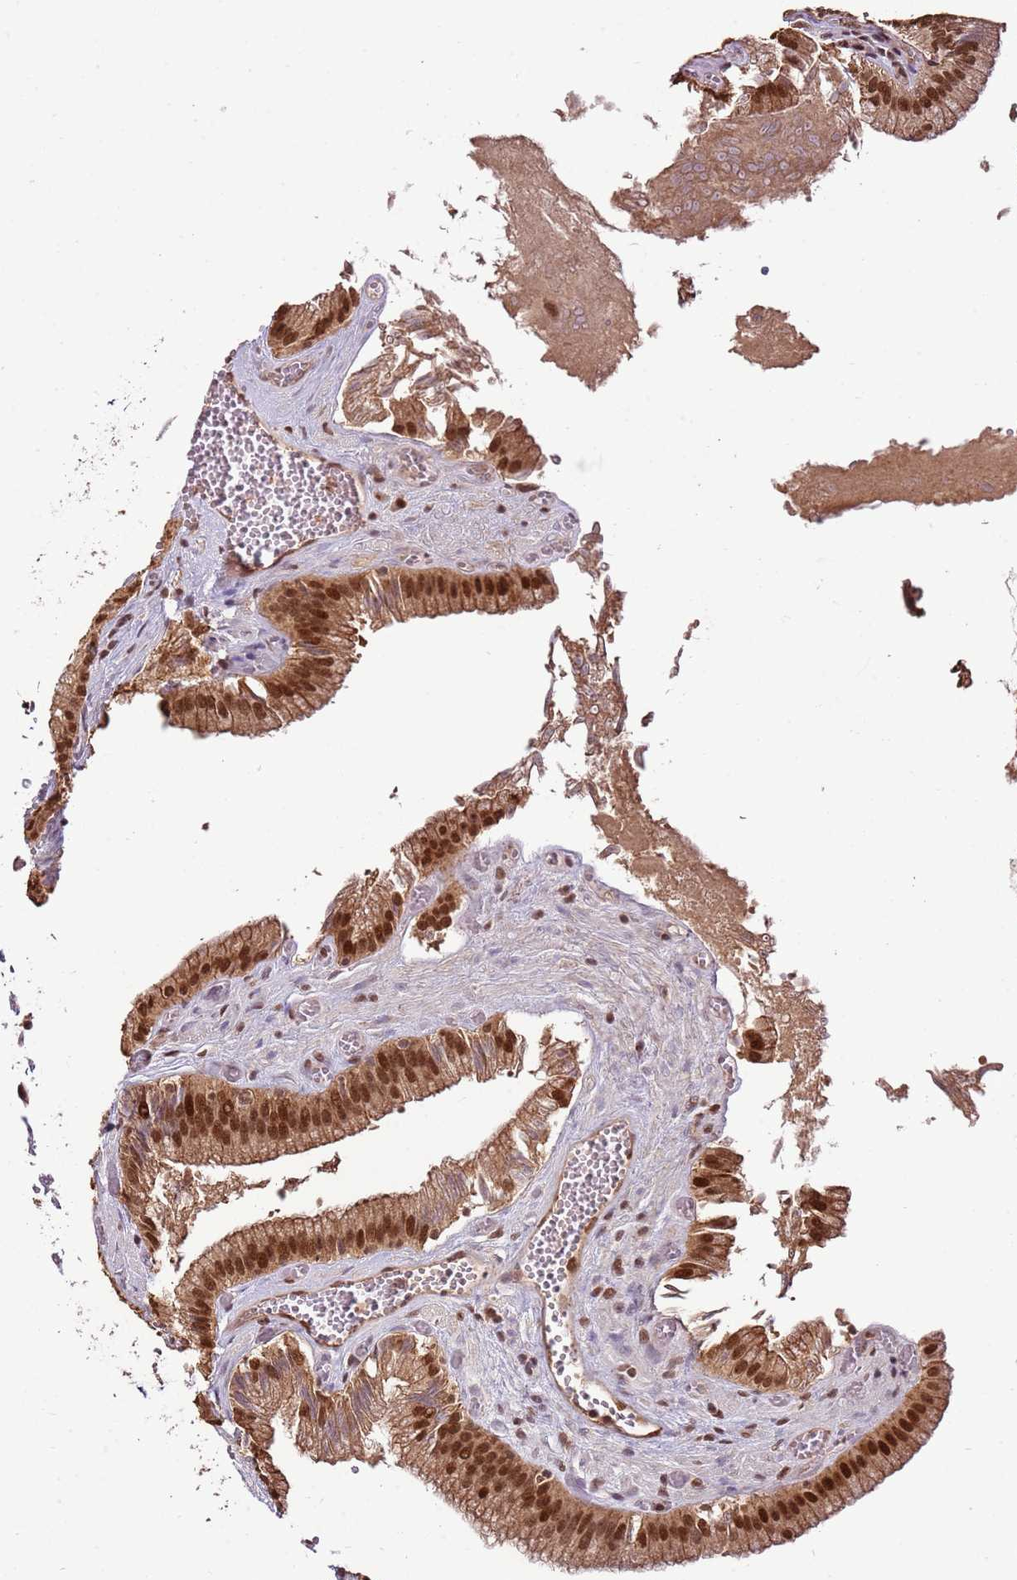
{"staining": {"intensity": "strong", "quantity": ">75%", "location": "cytoplasmic/membranous,nuclear"}, "tissue": "gallbladder", "cell_type": "Glandular cells", "image_type": "normal", "snomed": [{"axis": "morphology", "description": "Normal tissue, NOS"}, {"axis": "topography", "description": "Gallbladder"}, {"axis": "topography", "description": "Peripheral nerve tissue"}], "caption": "Strong cytoplasmic/membranous,nuclear staining is identified in approximately >75% of glandular cells in benign gallbladder.", "gene": "ZBTB12", "patient": {"sex": "male", "age": 17}}